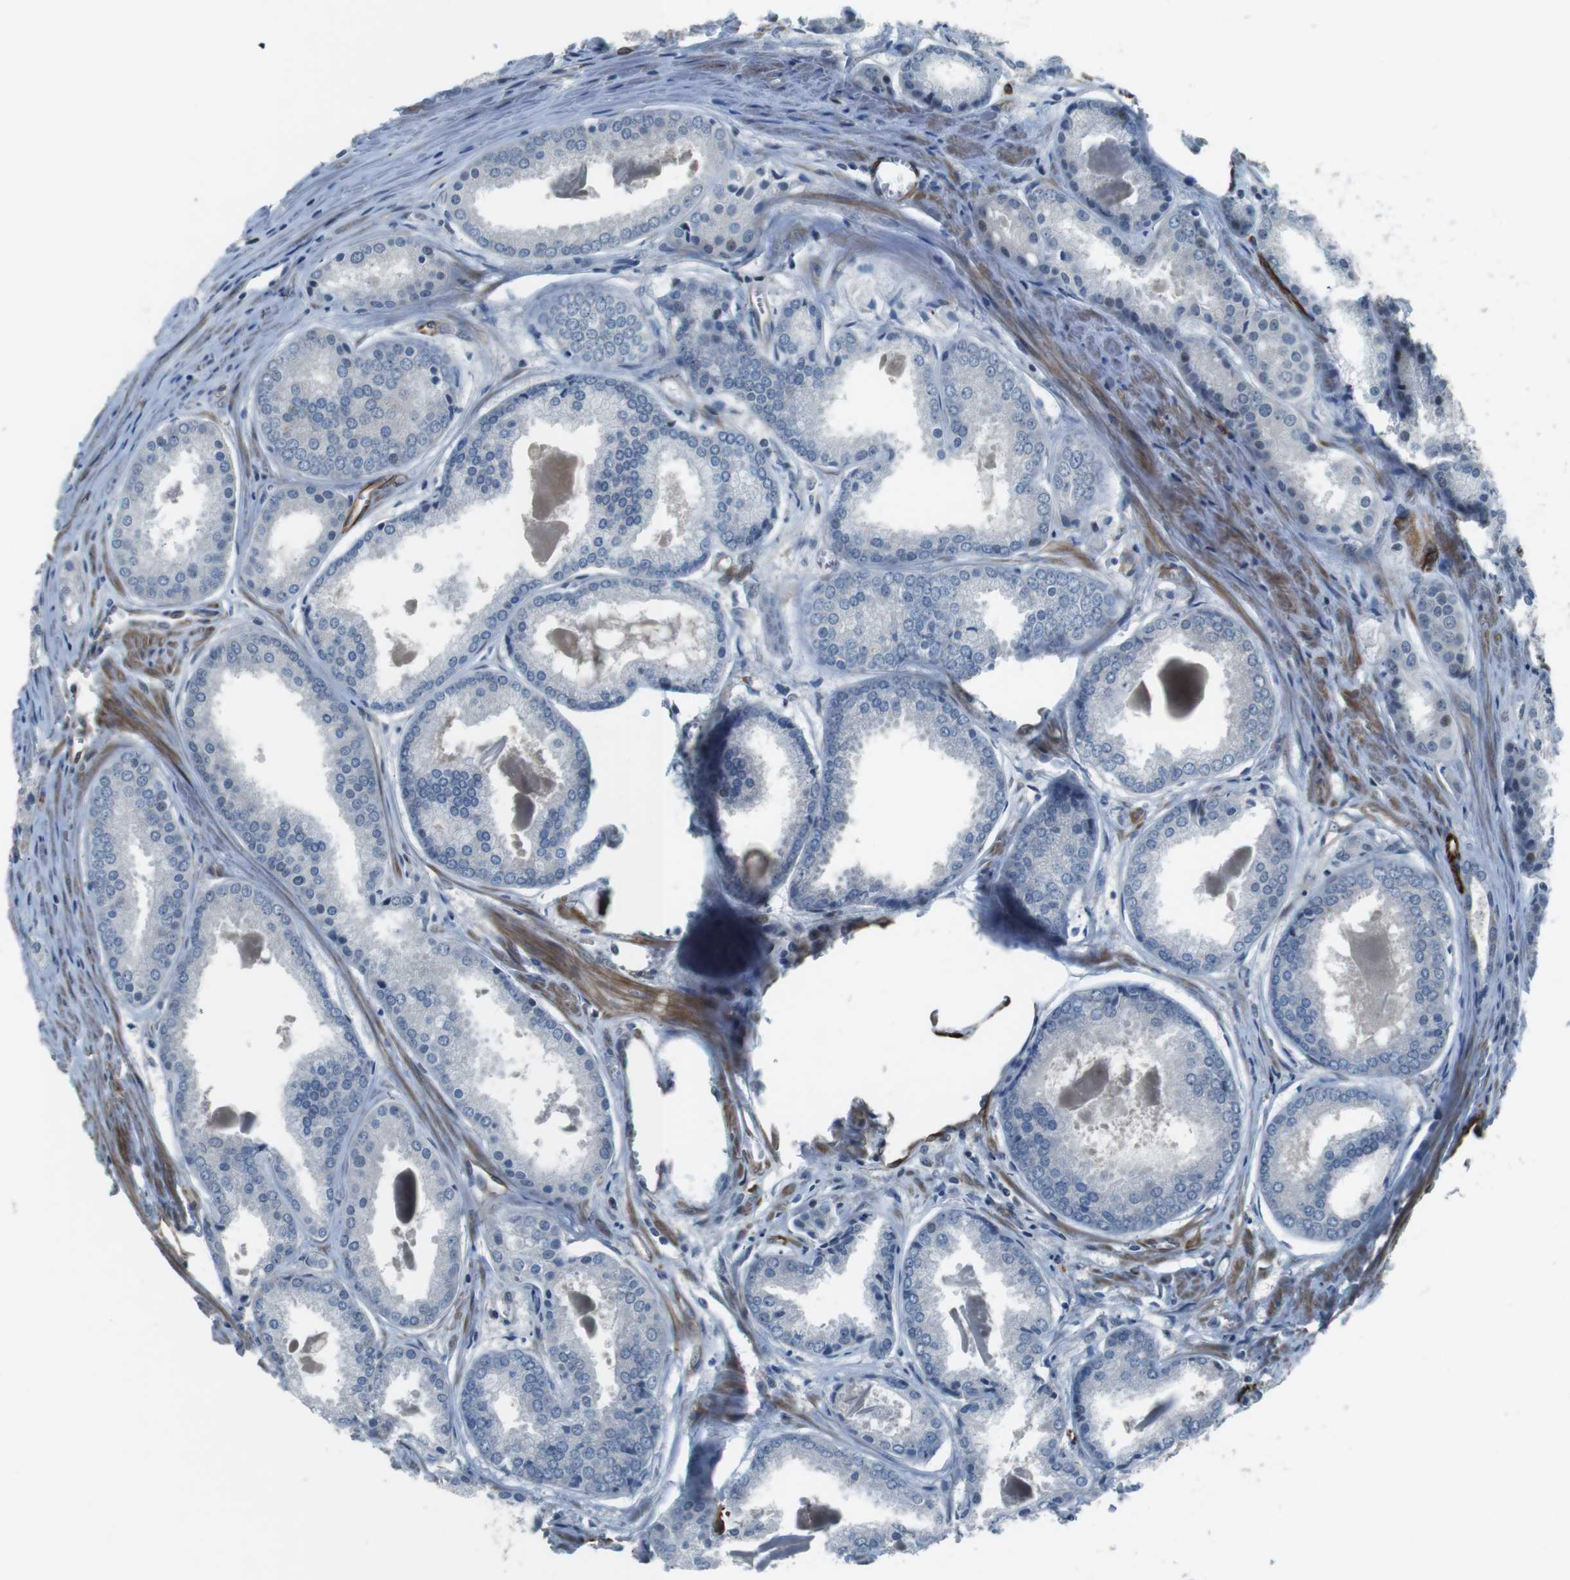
{"staining": {"intensity": "negative", "quantity": "none", "location": "none"}, "tissue": "prostate cancer", "cell_type": "Tumor cells", "image_type": "cancer", "snomed": [{"axis": "morphology", "description": "Adenocarcinoma, Low grade"}, {"axis": "topography", "description": "Prostate"}], "caption": "A histopathology image of adenocarcinoma (low-grade) (prostate) stained for a protein demonstrates no brown staining in tumor cells. (DAB immunohistochemistry visualized using brightfield microscopy, high magnification).", "gene": "LRRC49", "patient": {"sex": "male", "age": 64}}